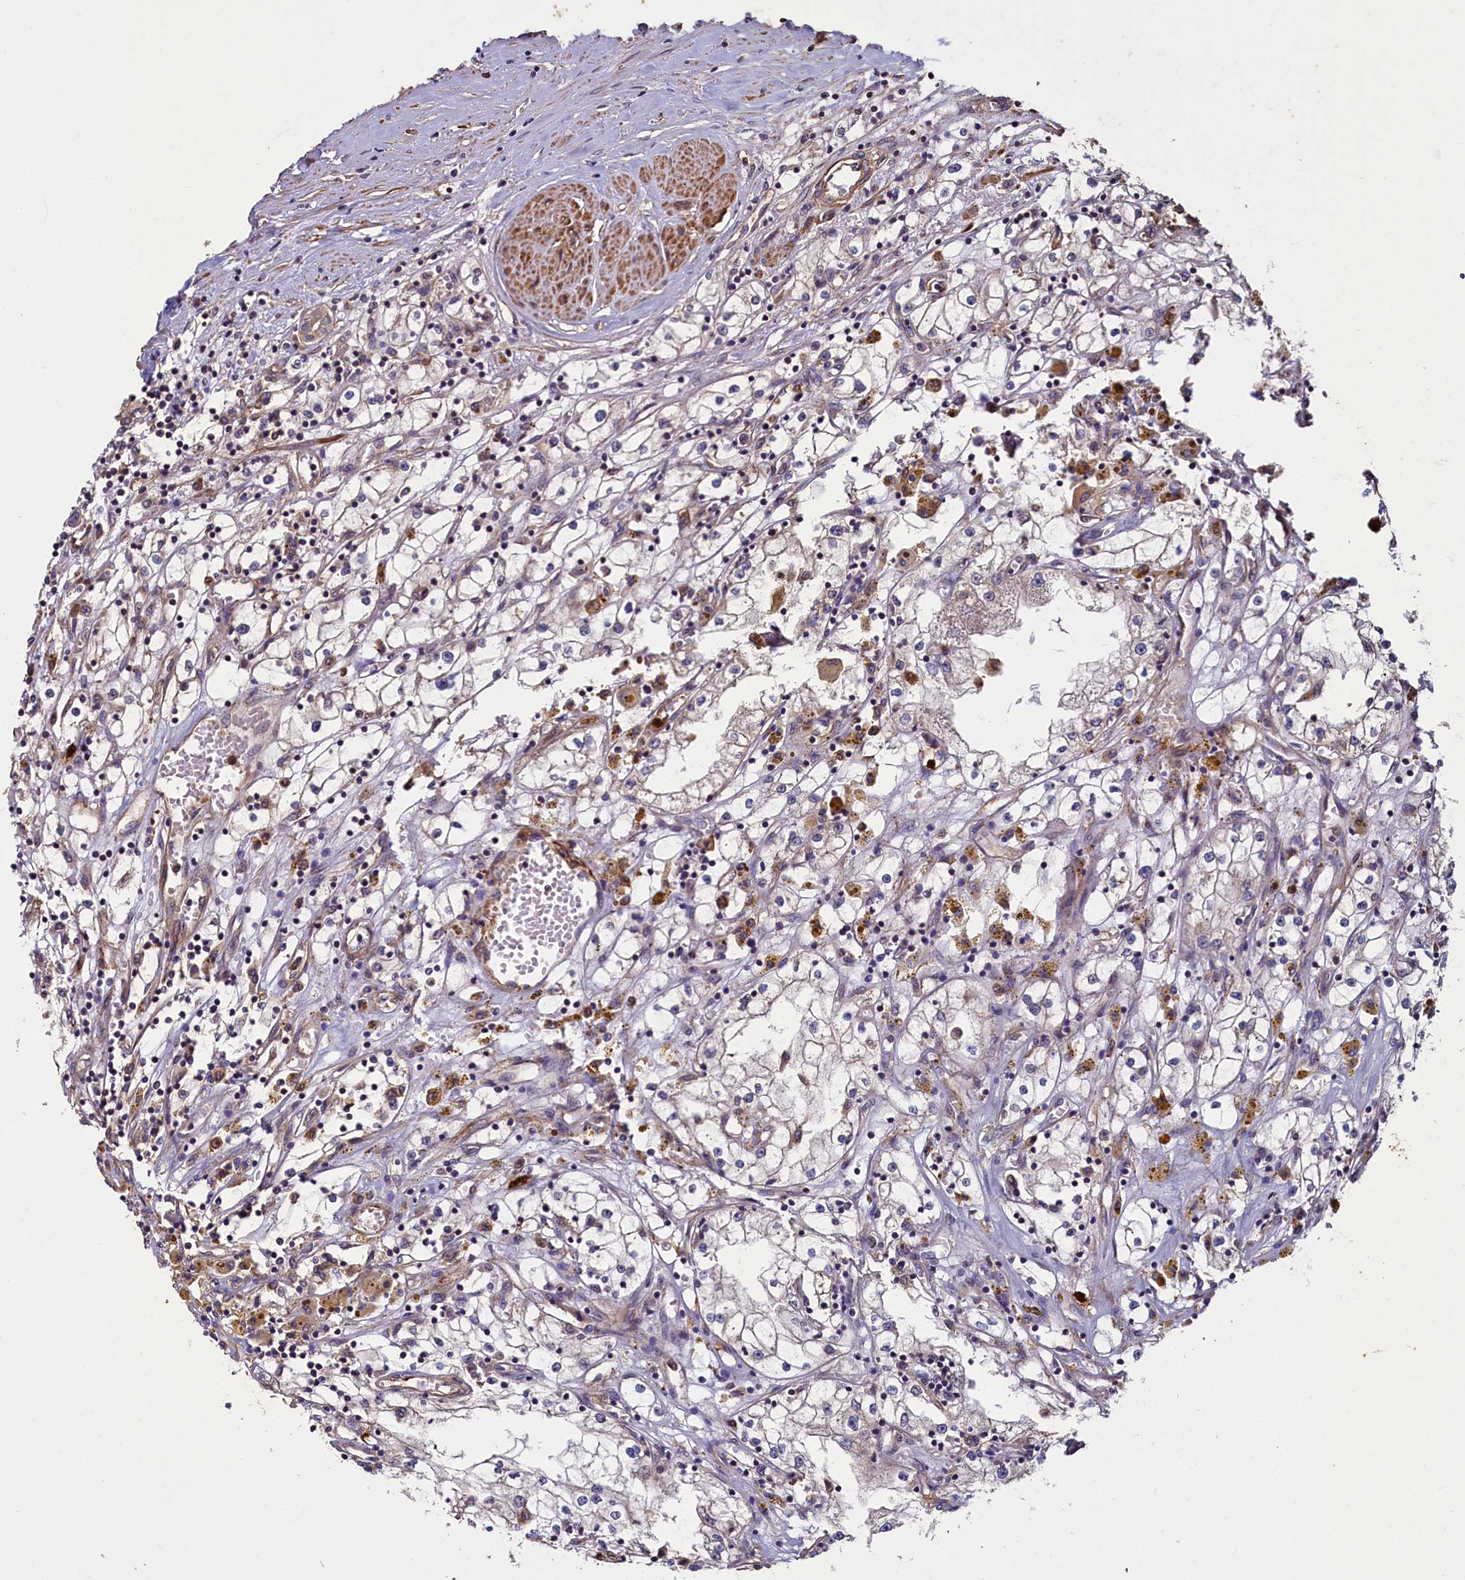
{"staining": {"intensity": "negative", "quantity": "none", "location": "none"}, "tissue": "renal cancer", "cell_type": "Tumor cells", "image_type": "cancer", "snomed": [{"axis": "morphology", "description": "Adenocarcinoma, NOS"}, {"axis": "topography", "description": "Kidney"}], "caption": "Immunohistochemistry (IHC) of human adenocarcinoma (renal) exhibits no staining in tumor cells.", "gene": "CCDC102B", "patient": {"sex": "male", "age": 56}}